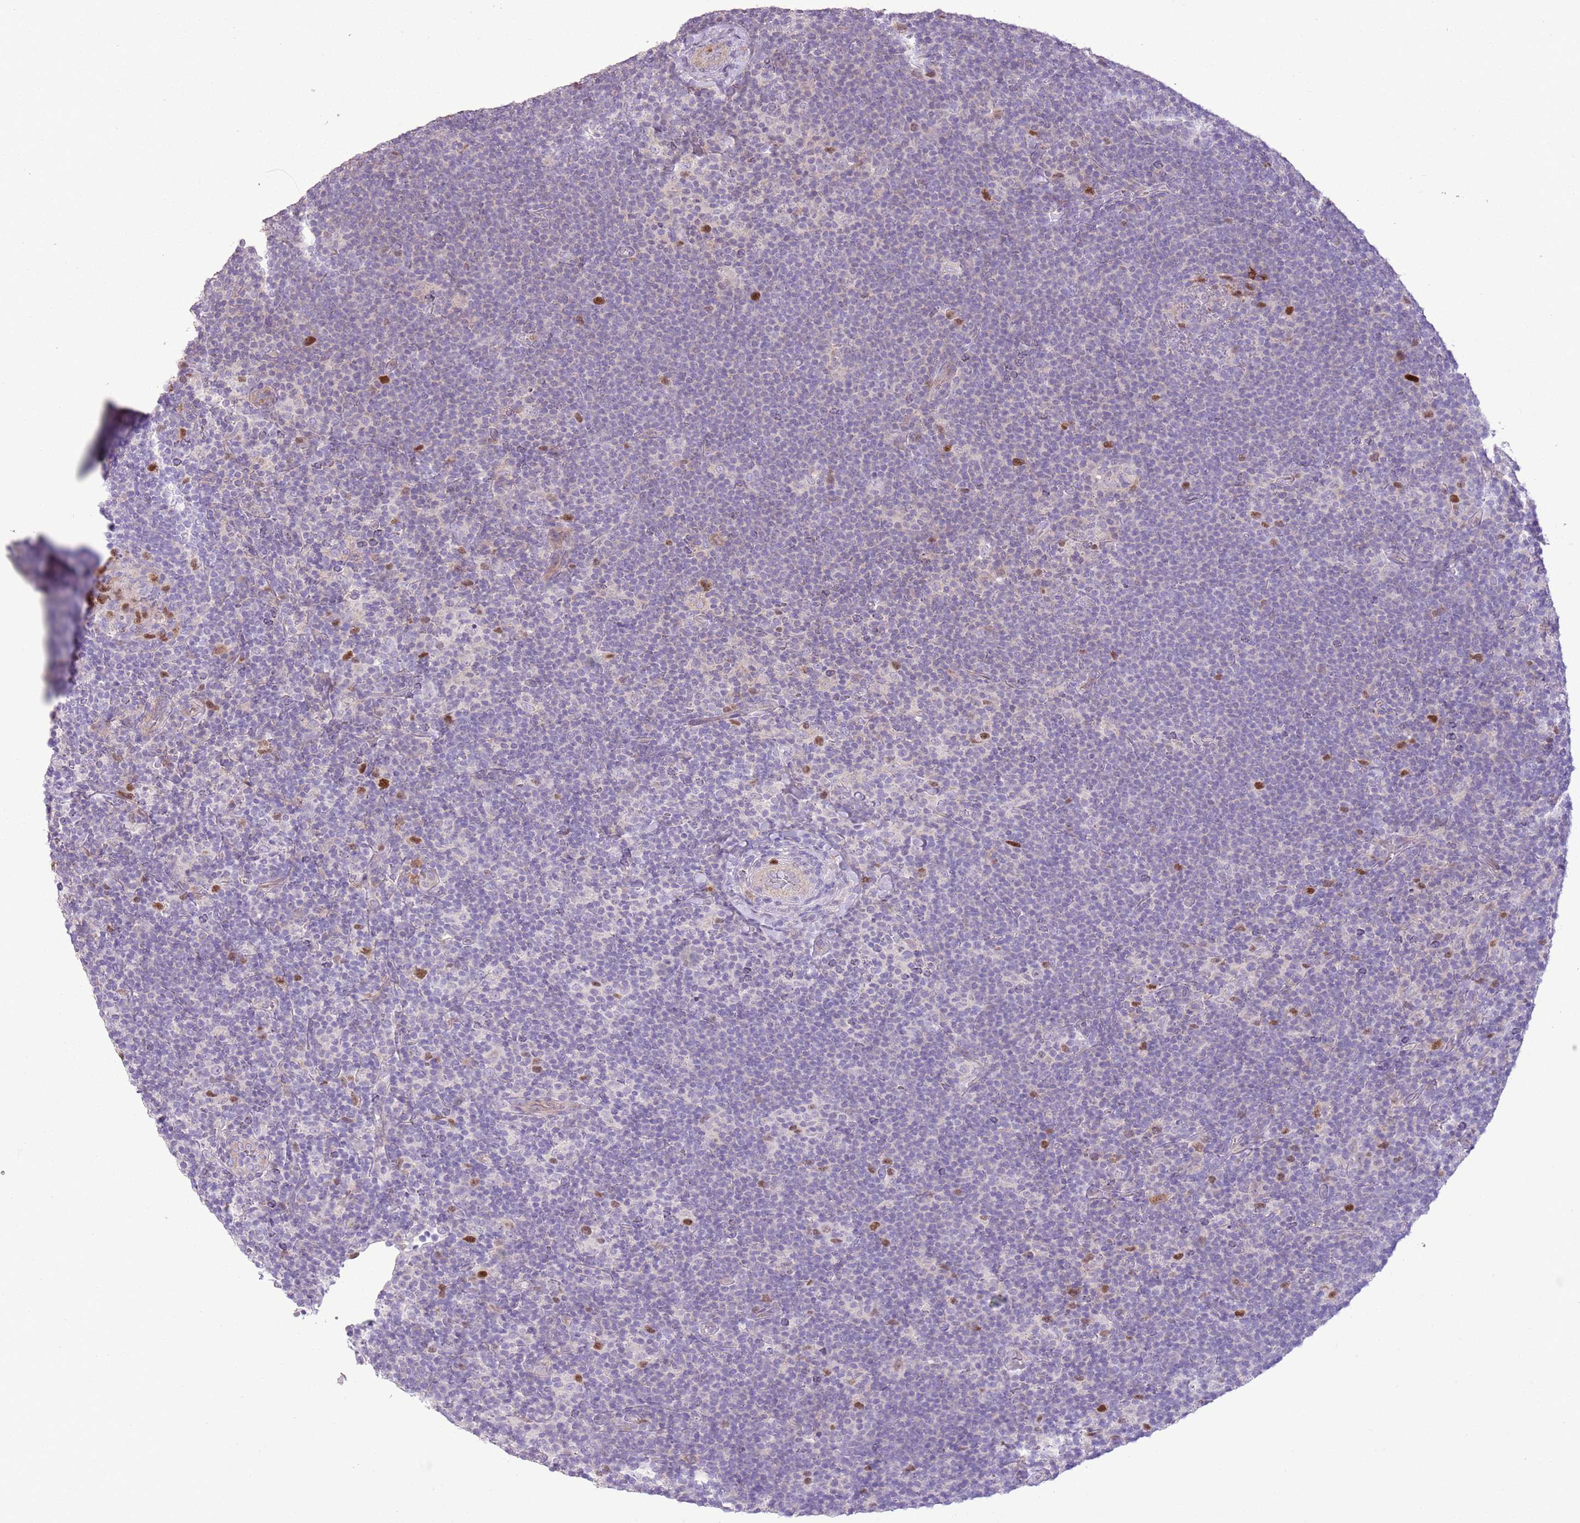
{"staining": {"intensity": "negative", "quantity": "none", "location": "none"}, "tissue": "lymphoma", "cell_type": "Tumor cells", "image_type": "cancer", "snomed": [{"axis": "morphology", "description": "Hodgkin's disease, NOS"}, {"axis": "topography", "description": "Lymph node"}], "caption": "High power microscopy photomicrograph of an immunohistochemistry photomicrograph of Hodgkin's disease, revealing no significant expression in tumor cells.", "gene": "GMNN", "patient": {"sex": "female", "age": 57}}